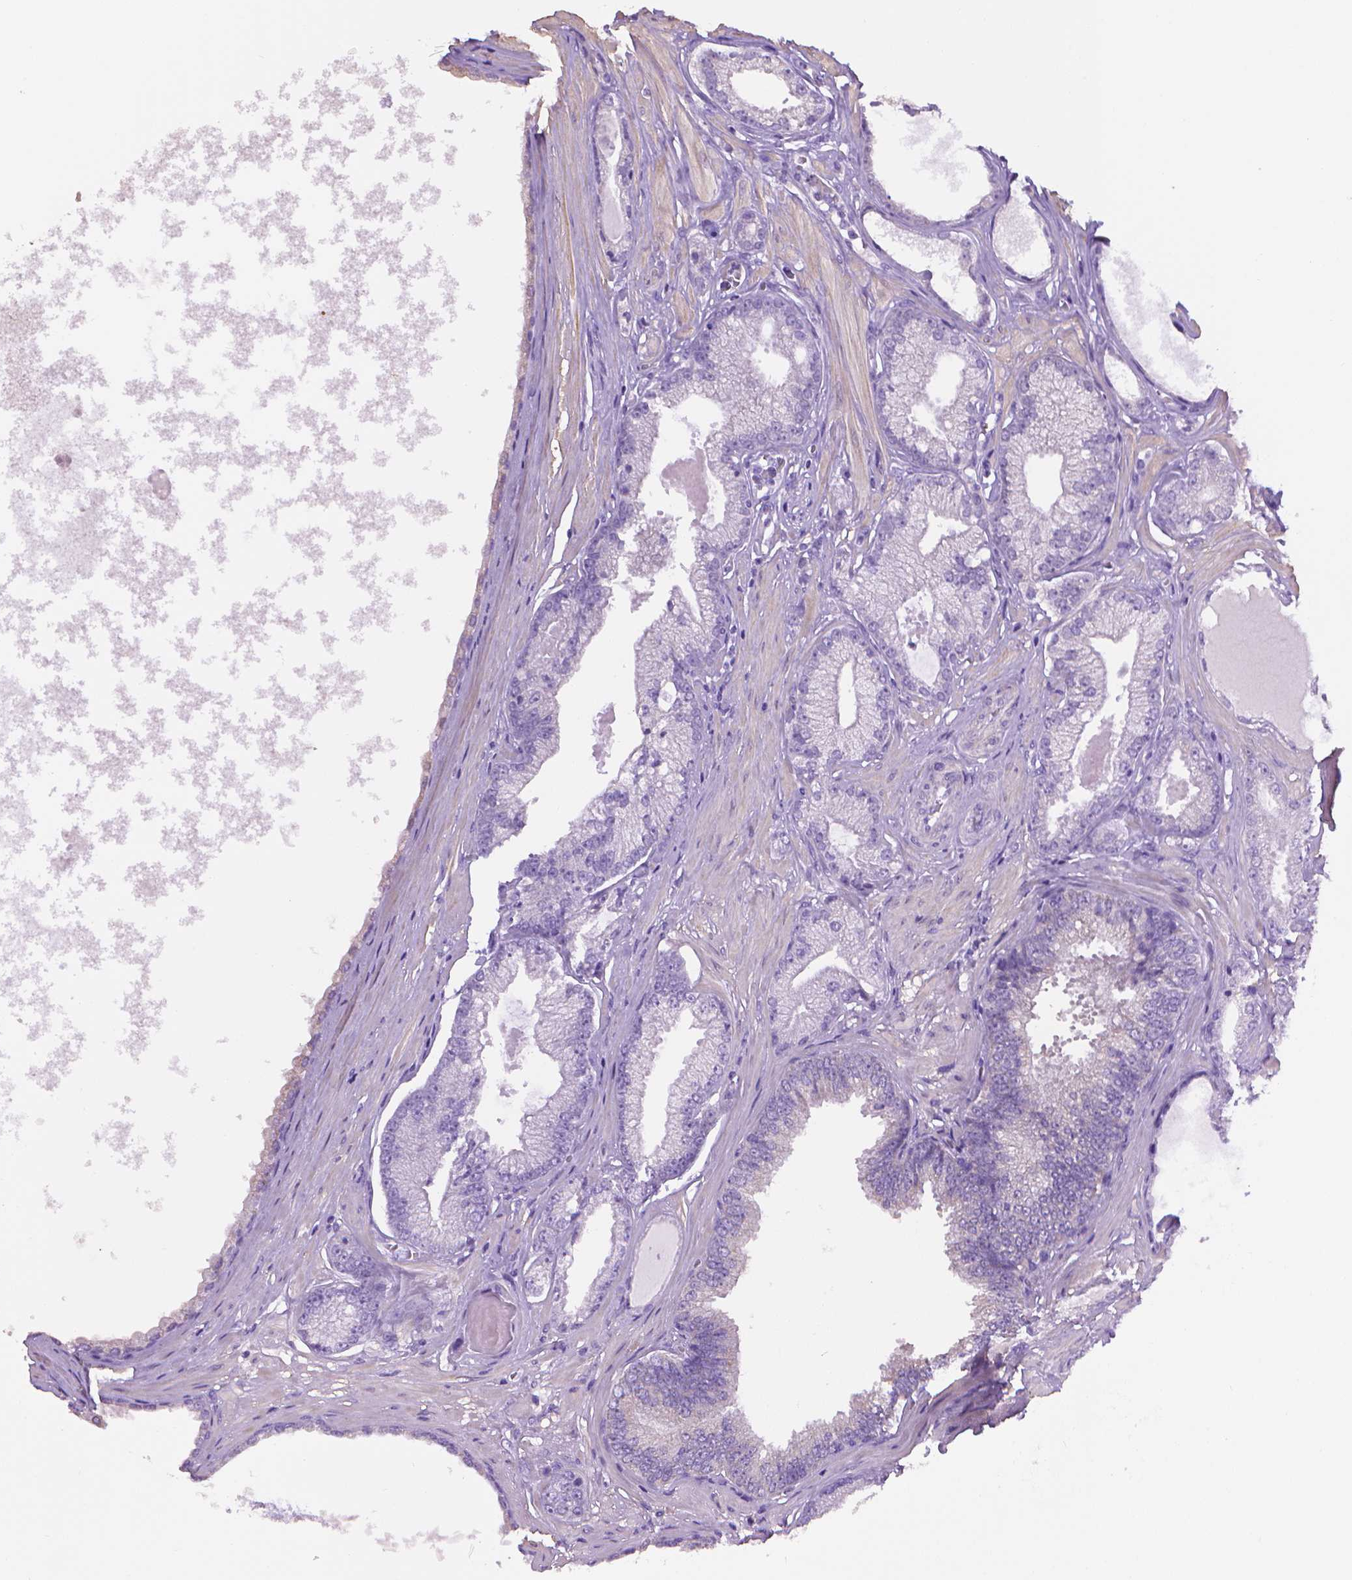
{"staining": {"intensity": "negative", "quantity": "none", "location": "none"}, "tissue": "prostate cancer", "cell_type": "Tumor cells", "image_type": "cancer", "snomed": [{"axis": "morphology", "description": "Adenocarcinoma, Low grade"}, {"axis": "topography", "description": "Prostate"}], "caption": "This is an IHC photomicrograph of prostate low-grade adenocarcinoma. There is no expression in tumor cells.", "gene": "PNMA2", "patient": {"sex": "male", "age": 64}}